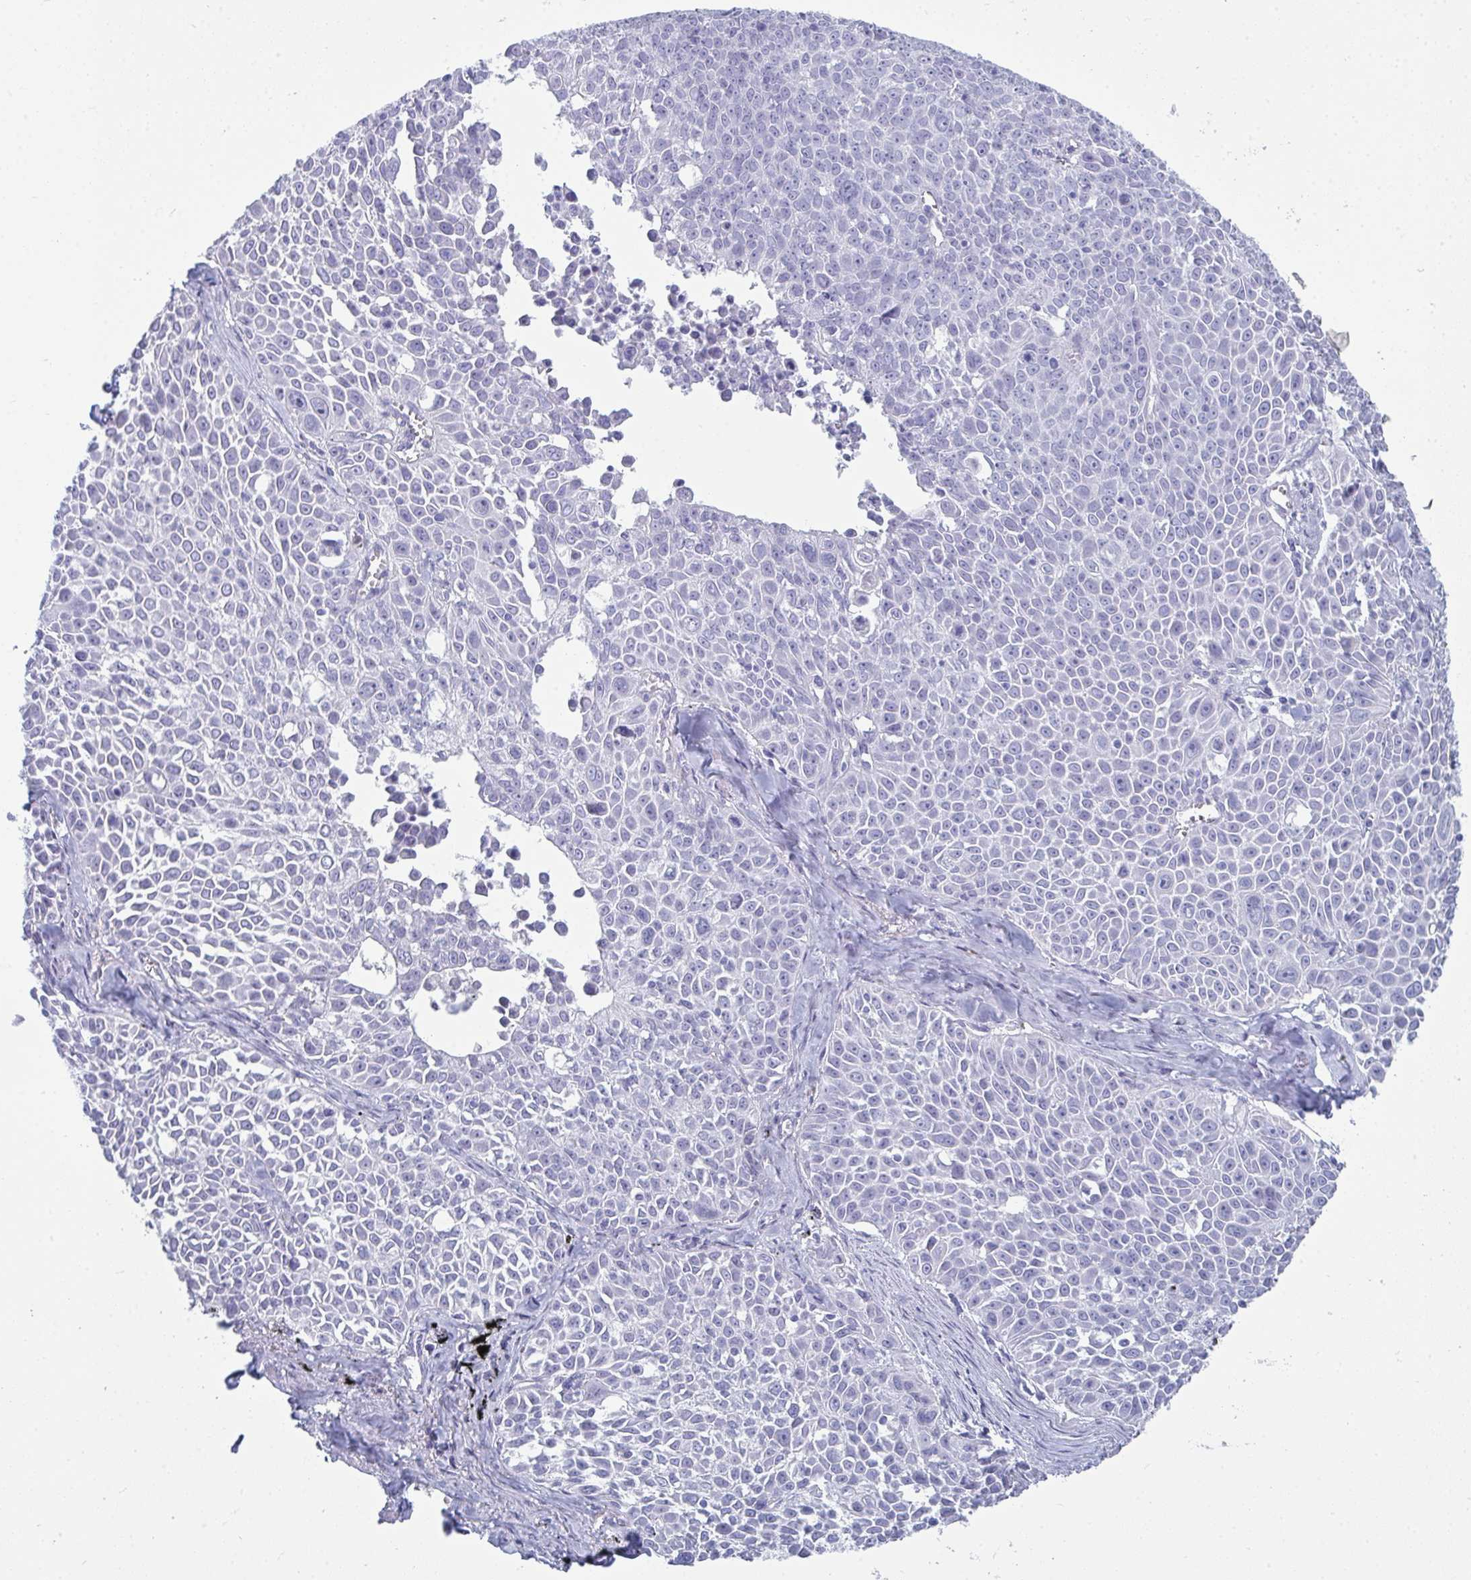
{"staining": {"intensity": "negative", "quantity": "none", "location": "none"}, "tissue": "lung cancer", "cell_type": "Tumor cells", "image_type": "cancer", "snomed": [{"axis": "morphology", "description": "Squamous cell carcinoma, NOS"}, {"axis": "morphology", "description": "Squamous cell carcinoma, metastatic, NOS"}, {"axis": "topography", "description": "Lymph node"}, {"axis": "topography", "description": "Lung"}], "caption": "Immunohistochemical staining of metastatic squamous cell carcinoma (lung) displays no significant staining in tumor cells.", "gene": "SERPINB10", "patient": {"sex": "female", "age": 62}}